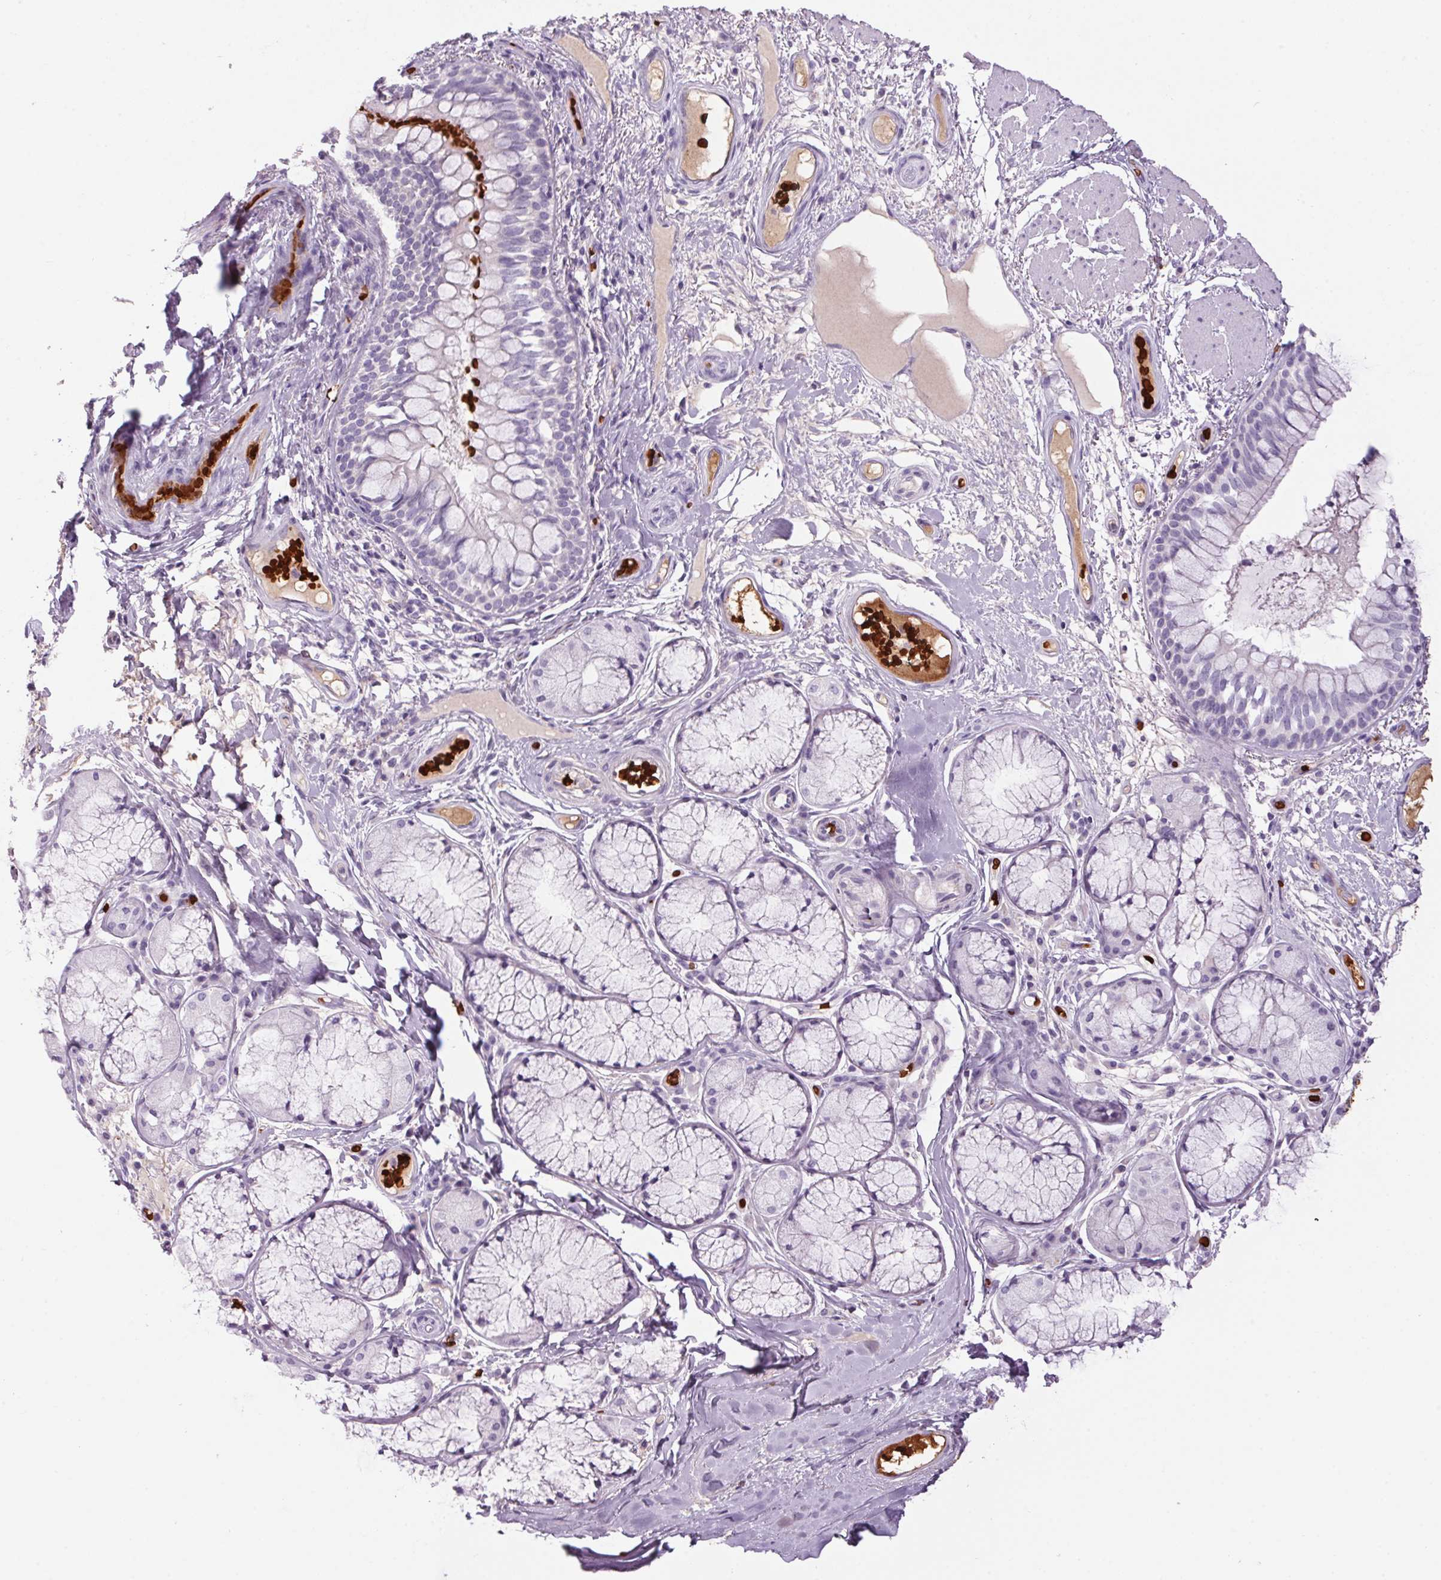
{"staining": {"intensity": "negative", "quantity": "none", "location": "none"}, "tissue": "soft tissue", "cell_type": "Fibroblasts", "image_type": "normal", "snomed": [{"axis": "morphology", "description": "Normal tissue, NOS"}, {"axis": "topography", "description": "Cartilage tissue"}, {"axis": "topography", "description": "Bronchus"}], "caption": "Immunohistochemistry of benign soft tissue shows no positivity in fibroblasts. The staining was performed using DAB (3,3'-diaminobenzidine) to visualize the protein expression in brown, while the nuclei were stained in blue with hematoxylin (Magnification: 20x).", "gene": "HBQ1", "patient": {"sex": "male", "age": 64}}